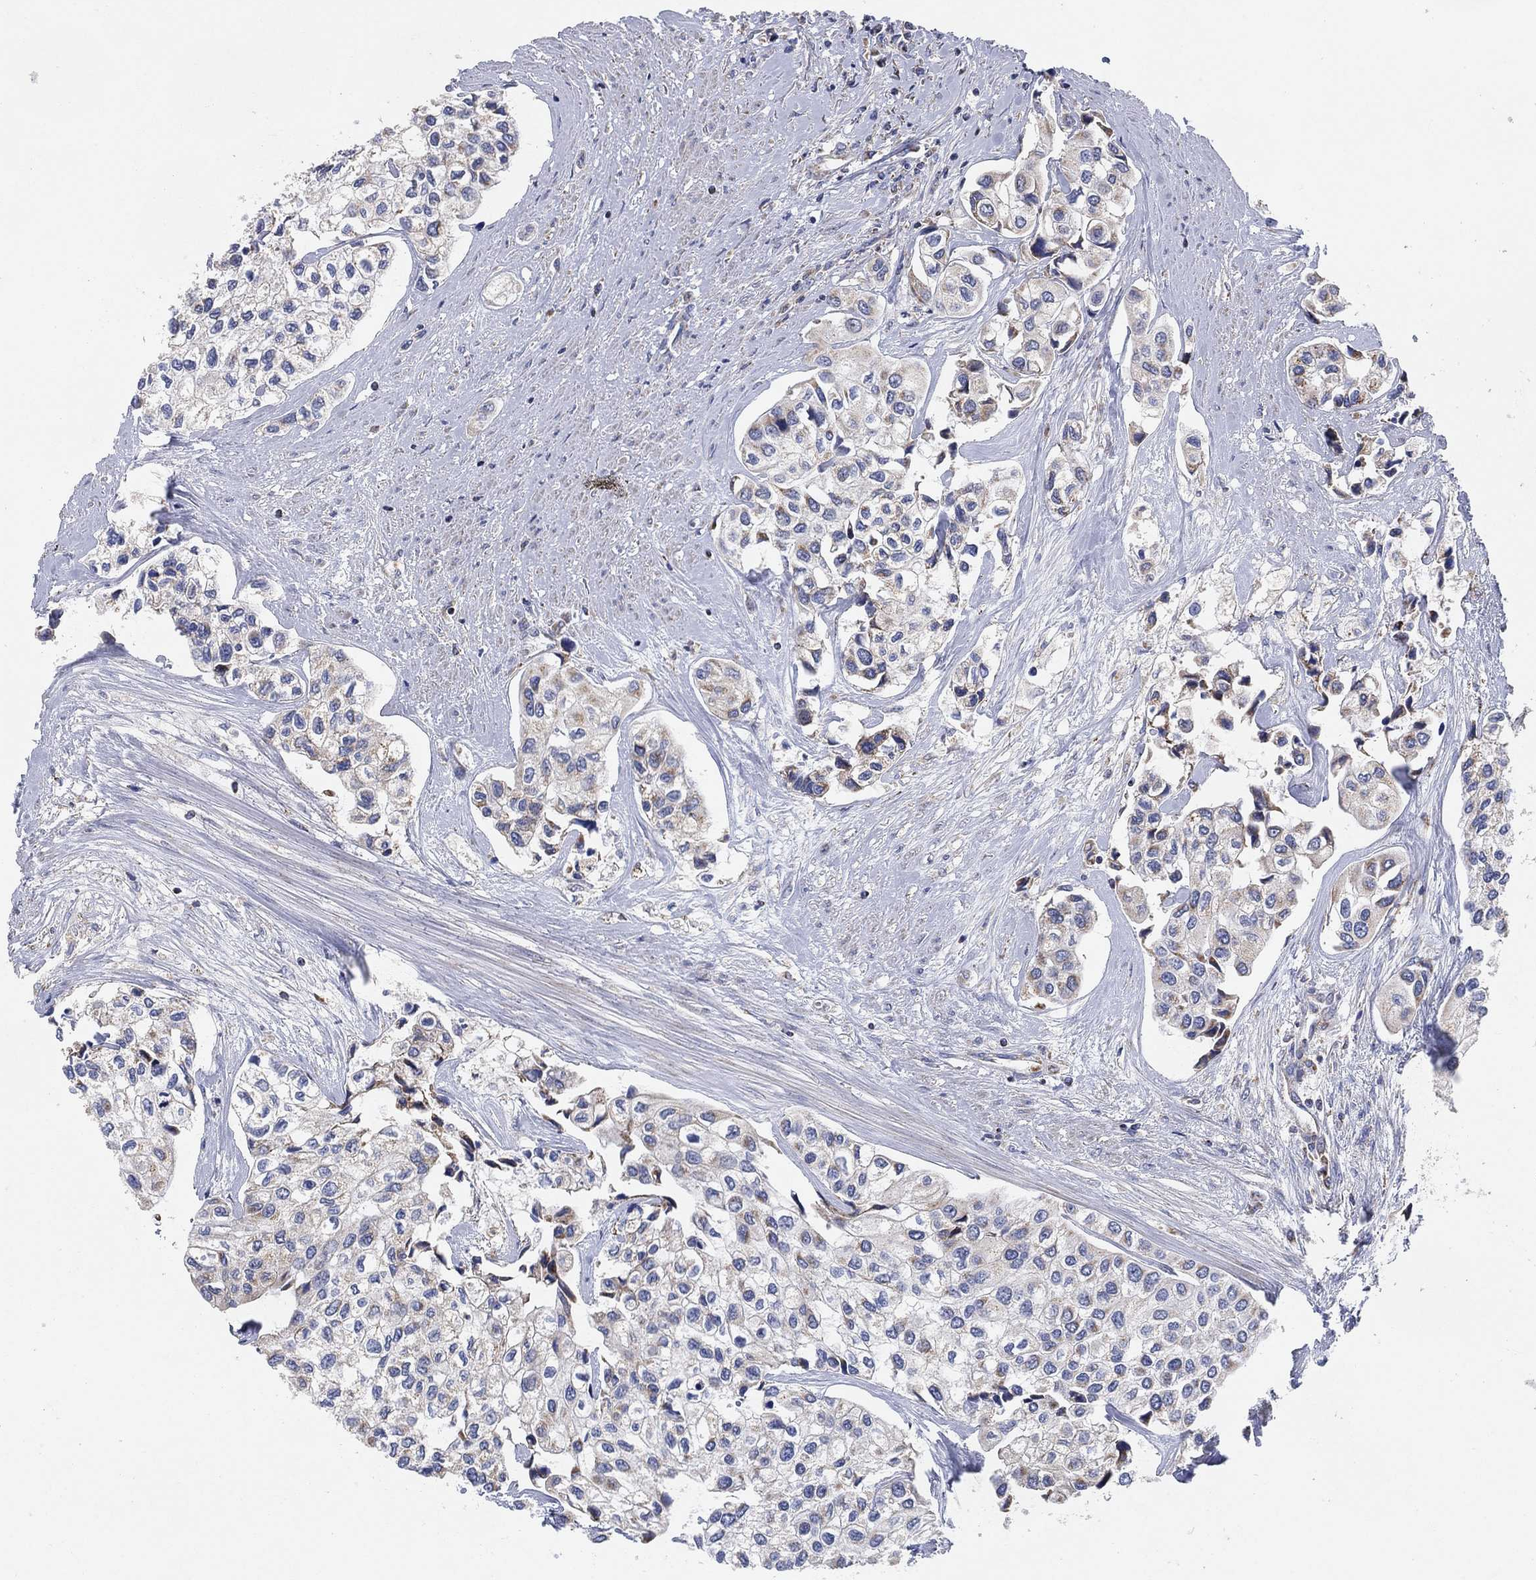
{"staining": {"intensity": "negative", "quantity": "none", "location": "none"}, "tissue": "urothelial cancer", "cell_type": "Tumor cells", "image_type": "cancer", "snomed": [{"axis": "morphology", "description": "Urothelial carcinoma, High grade"}, {"axis": "topography", "description": "Urinary bladder"}], "caption": "Immunohistochemistry (IHC) image of human high-grade urothelial carcinoma stained for a protein (brown), which displays no expression in tumor cells.", "gene": "GCAT", "patient": {"sex": "male", "age": 73}}